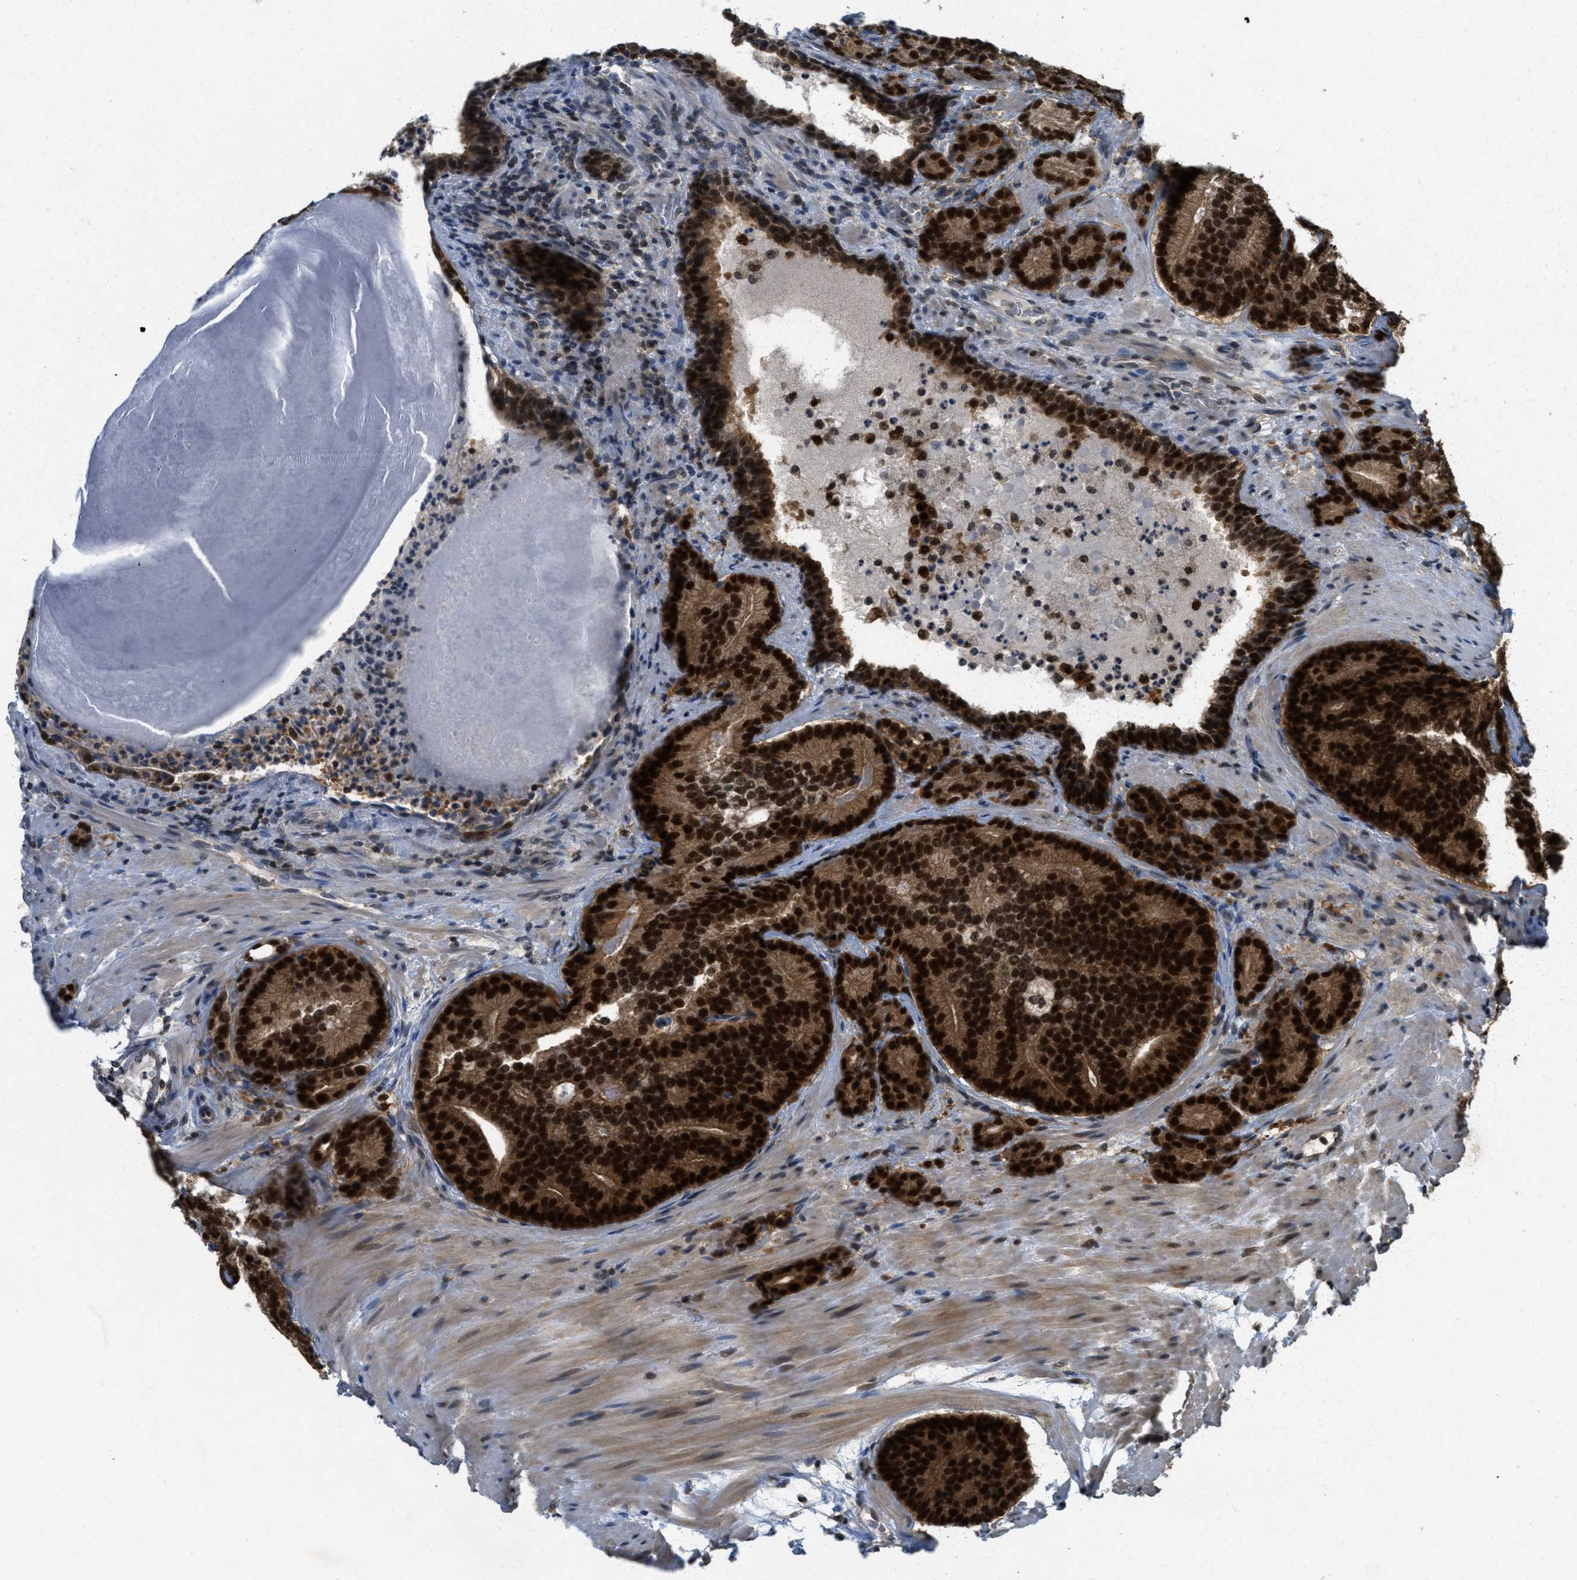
{"staining": {"intensity": "strong", "quantity": ">75%", "location": "cytoplasmic/membranous,nuclear"}, "tissue": "prostate cancer", "cell_type": "Tumor cells", "image_type": "cancer", "snomed": [{"axis": "morphology", "description": "Adenocarcinoma, High grade"}, {"axis": "topography", "description": "Prostate"}], "caption": "Brown immunohistochemical staining in prostate cancer (adenocarcinoma (high-grade)) reveals strong cytoplasmic/membranous and nuclear staining in approximately >75% of tumor cells. (DAB (3,3'-diaminobenzidine) IHC with brightfield microscopy, high magnification).", "gene": "DNAJB1", "patient": {"sex": "male", "age": 61}}